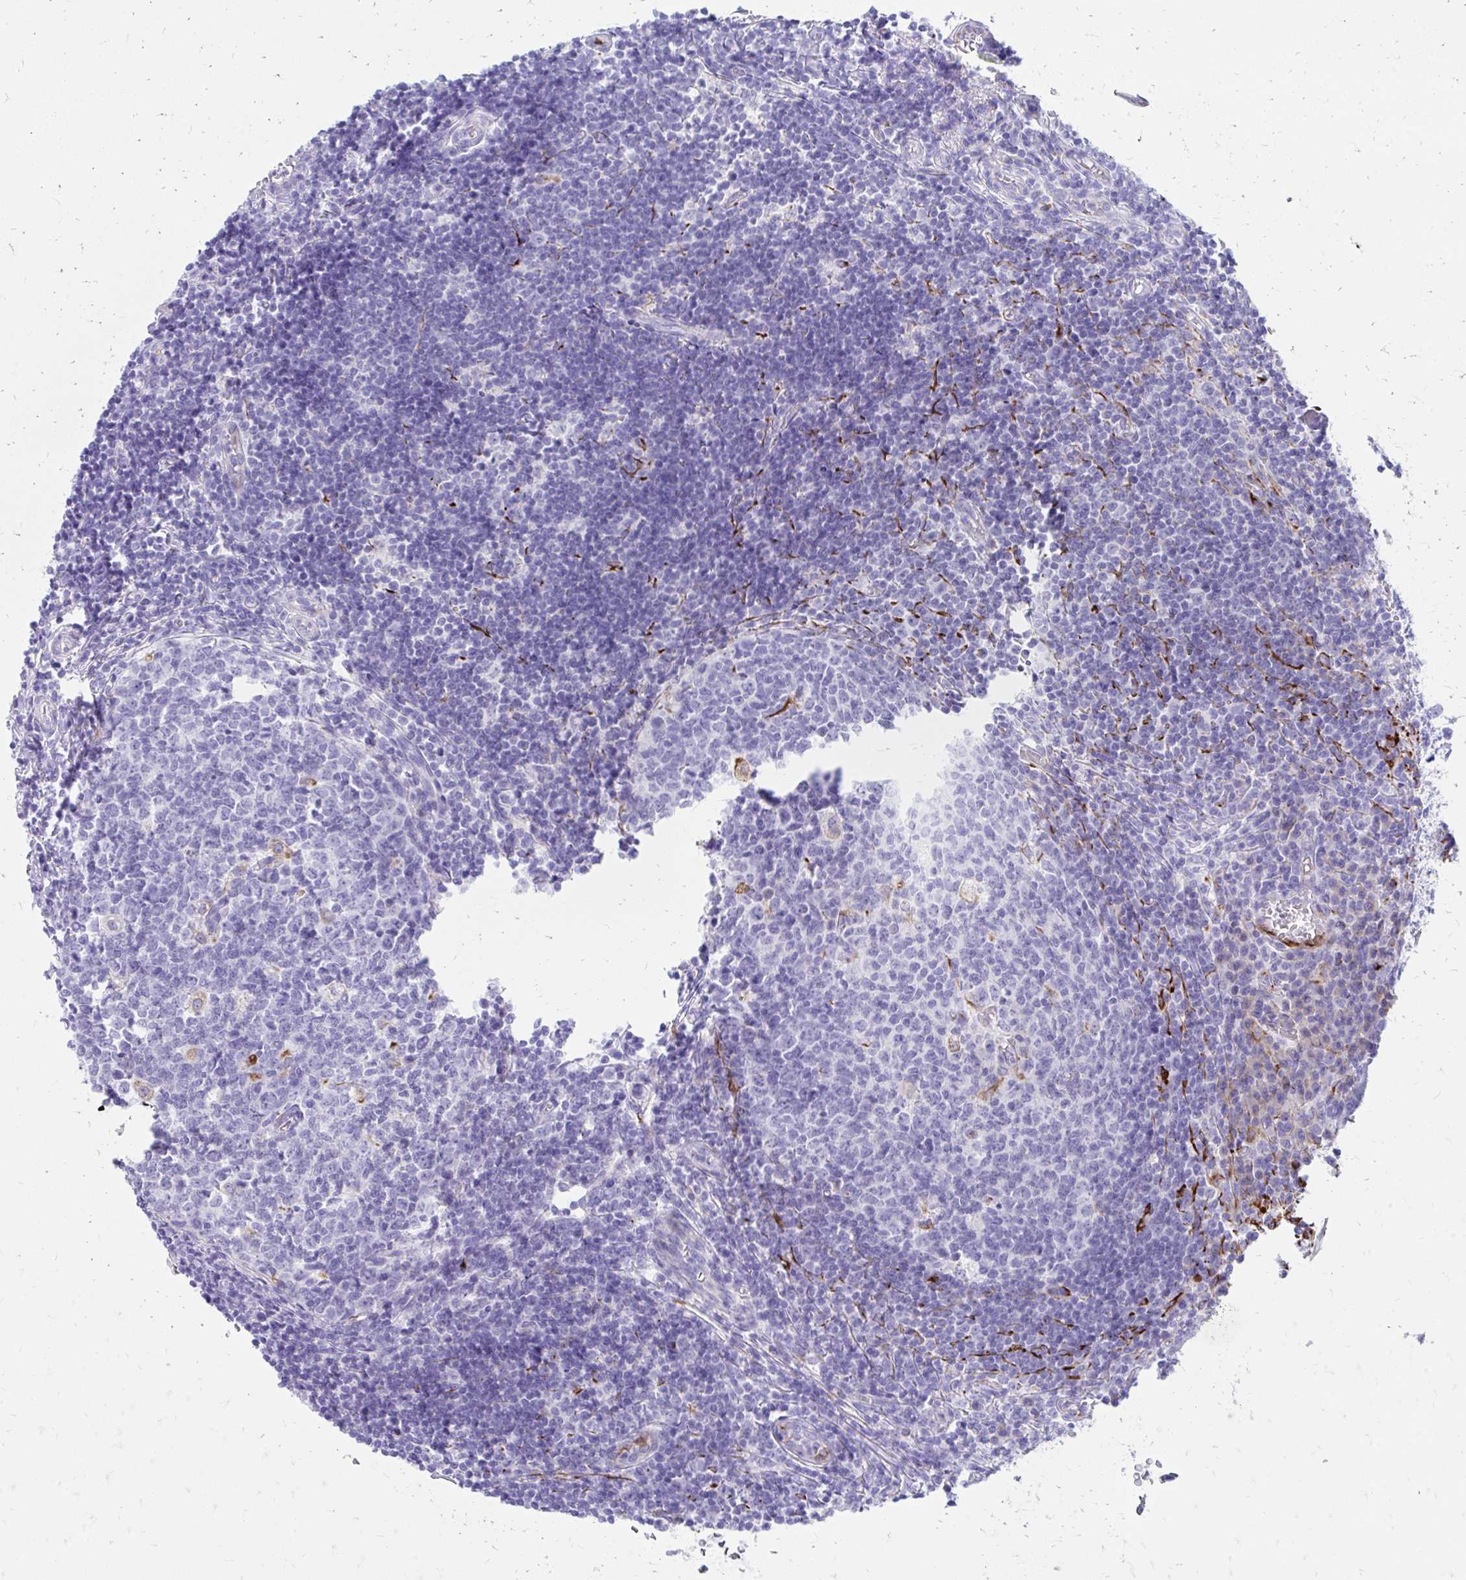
{"staining": {"intensity": "weak", "quantity": "<25%", "location": "cytoplasmic/membranous"}, "tissue": "appendix", "cell_type": "Glandular cells", "image_type": "normal", "snomed": [{"axis": "morphology", "description": "Normal tissue, NOS"}, {"axis": "topography", "description": "Appendix"}], "caption": "Immunohistochemistry (IHC) micrograph of normal appendix: human appendix stained with DAB (3,3'-diaminobenzidine) demonstrates no significant protein positivity in glandular cells. Nuclei are stained in blue.", "gene": "ZNF699", "patient": {"sex": "male", "age": 18}}